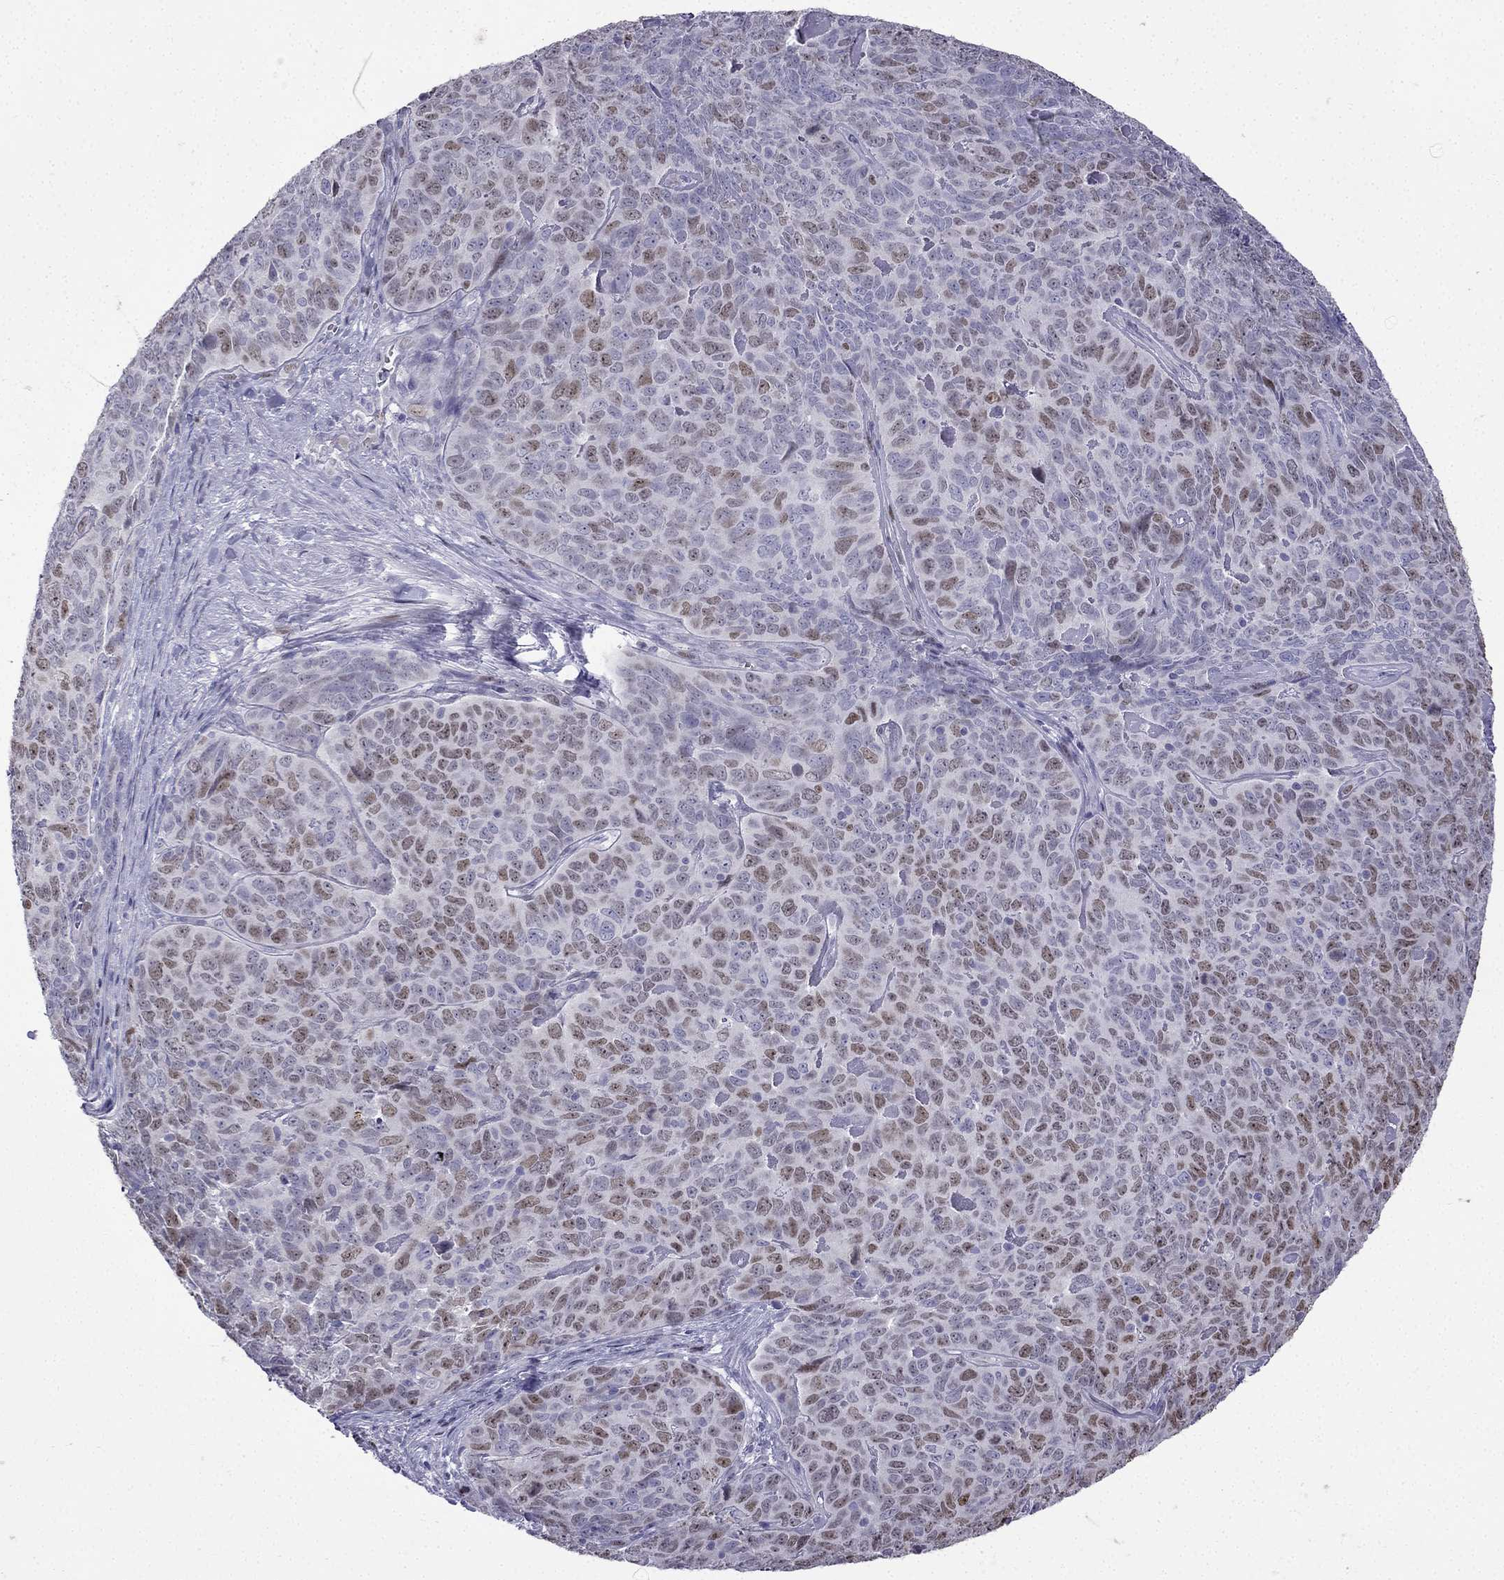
{"staining": {"intensity": "moderate", "quantity": "<25%", "location": "nuclear"}, "tissue": "skin cancer", "cell_type": "Tumor cells", "image_type": "cancer", "snomed": [{"axis": "morphology", "description": "Squamous cell carcinoma, NOS"}, {"axis": "topography", "description": "Skin"}, {"axis": "topography", "description": "Anal"}], "caption": "Brown immunohistochemical staining in squamous cell carcinoma (skin) demonstrates moderate nuclear staining in about <25% of tumor cells.", "gene": "UHRF1", "patient": {"sex": "female", "age": 51}}